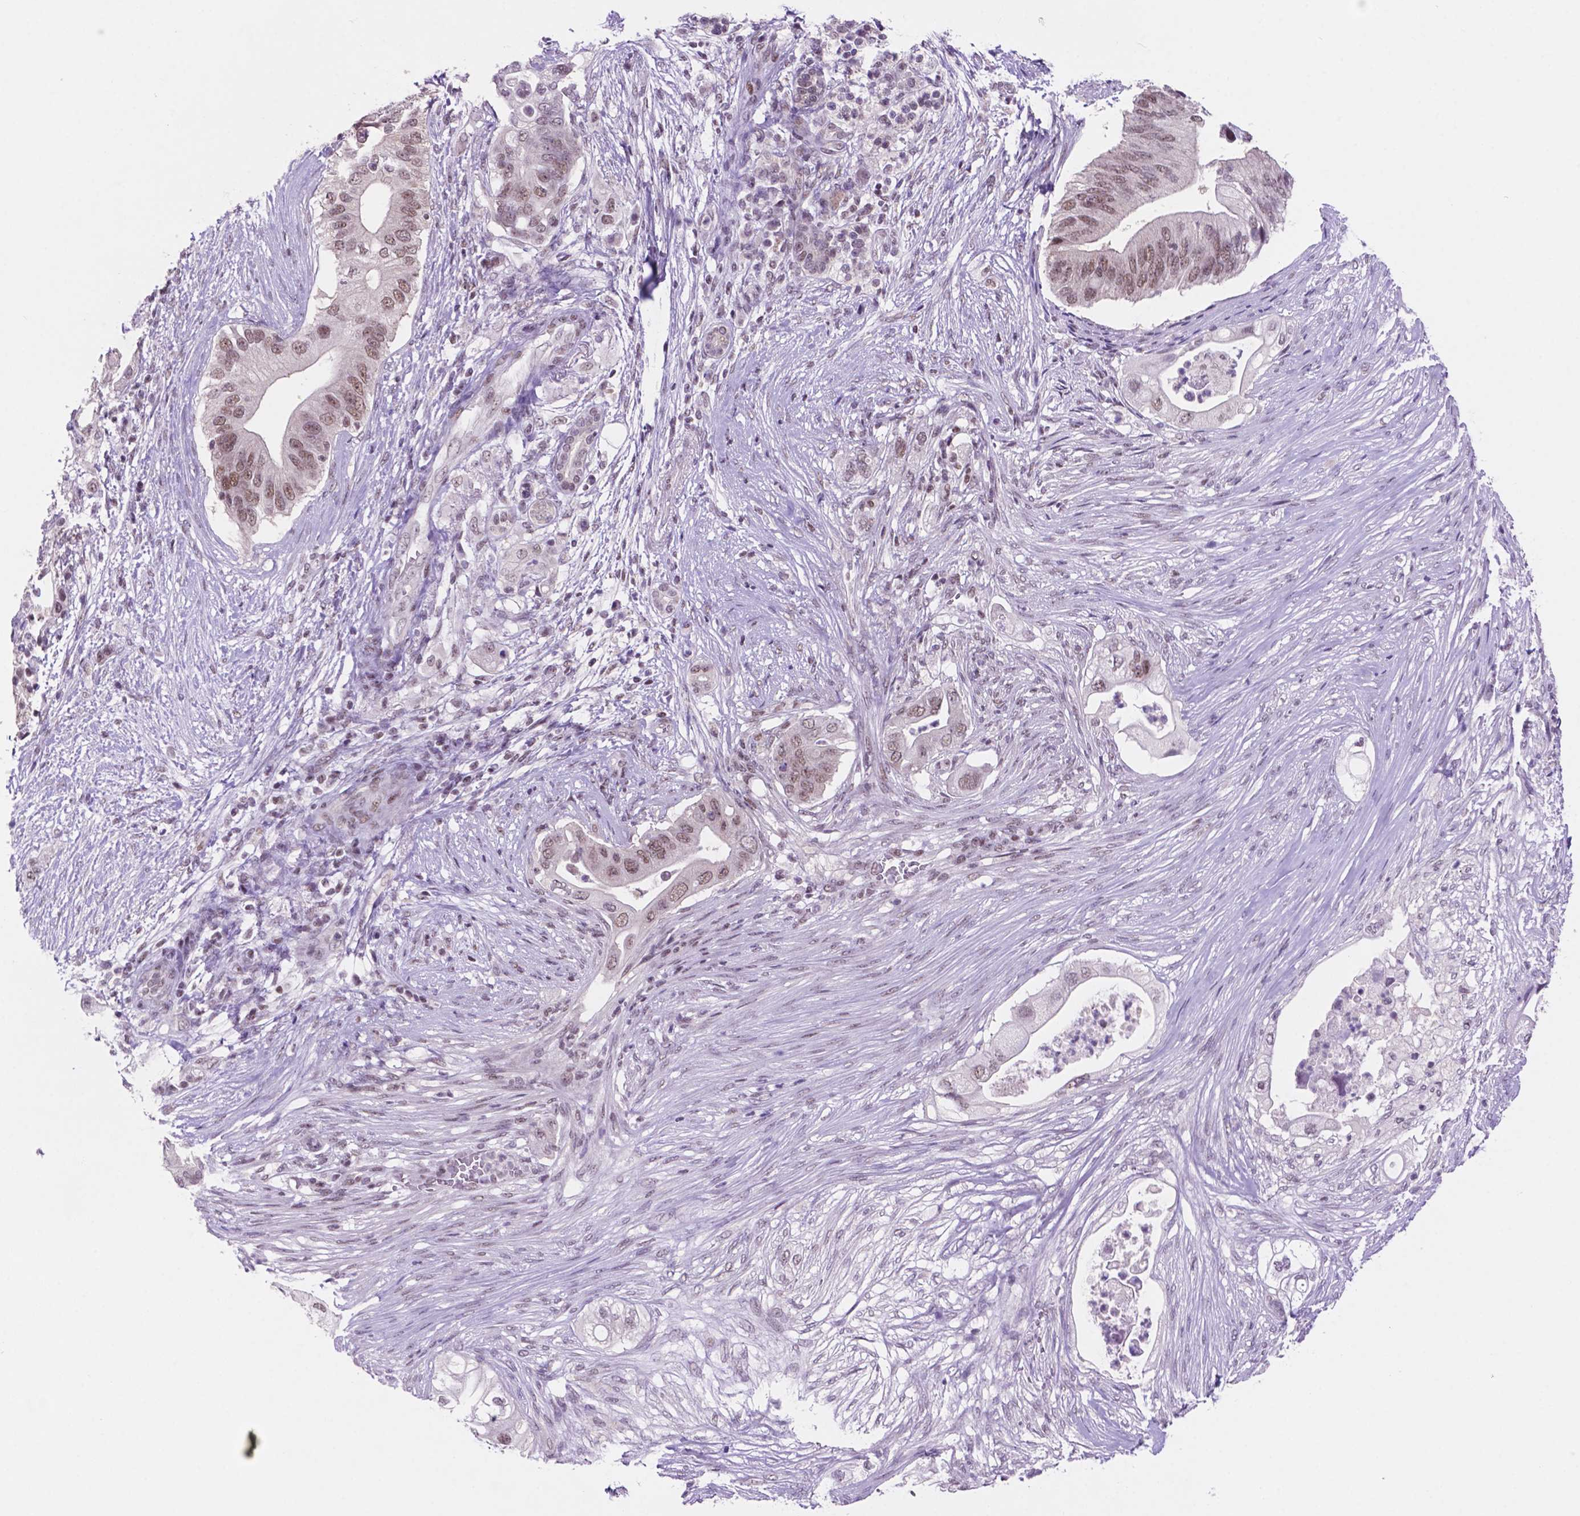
{"staining": {"intensity": "moderate", "quantity": "25%-75%", "location": "nuclear"}, "tissue": "pancreatic cancer", "cell_type": "Tumor cells", "image_type": "cancer", "snomed": [{"axis": "morphology", "description": "Adenocarcinoma, NOS"}, {"axis": "topography", "description": "Pancreas"}], "caption": "Human adenocarcinoma (pancreatic) stained for a protein (brown) reveals moderate nuclear positive expression in approximately 25%-75% of tumor cells.", "gene": "NCOR1", "patient": {"sex": "female", "age": 72}}